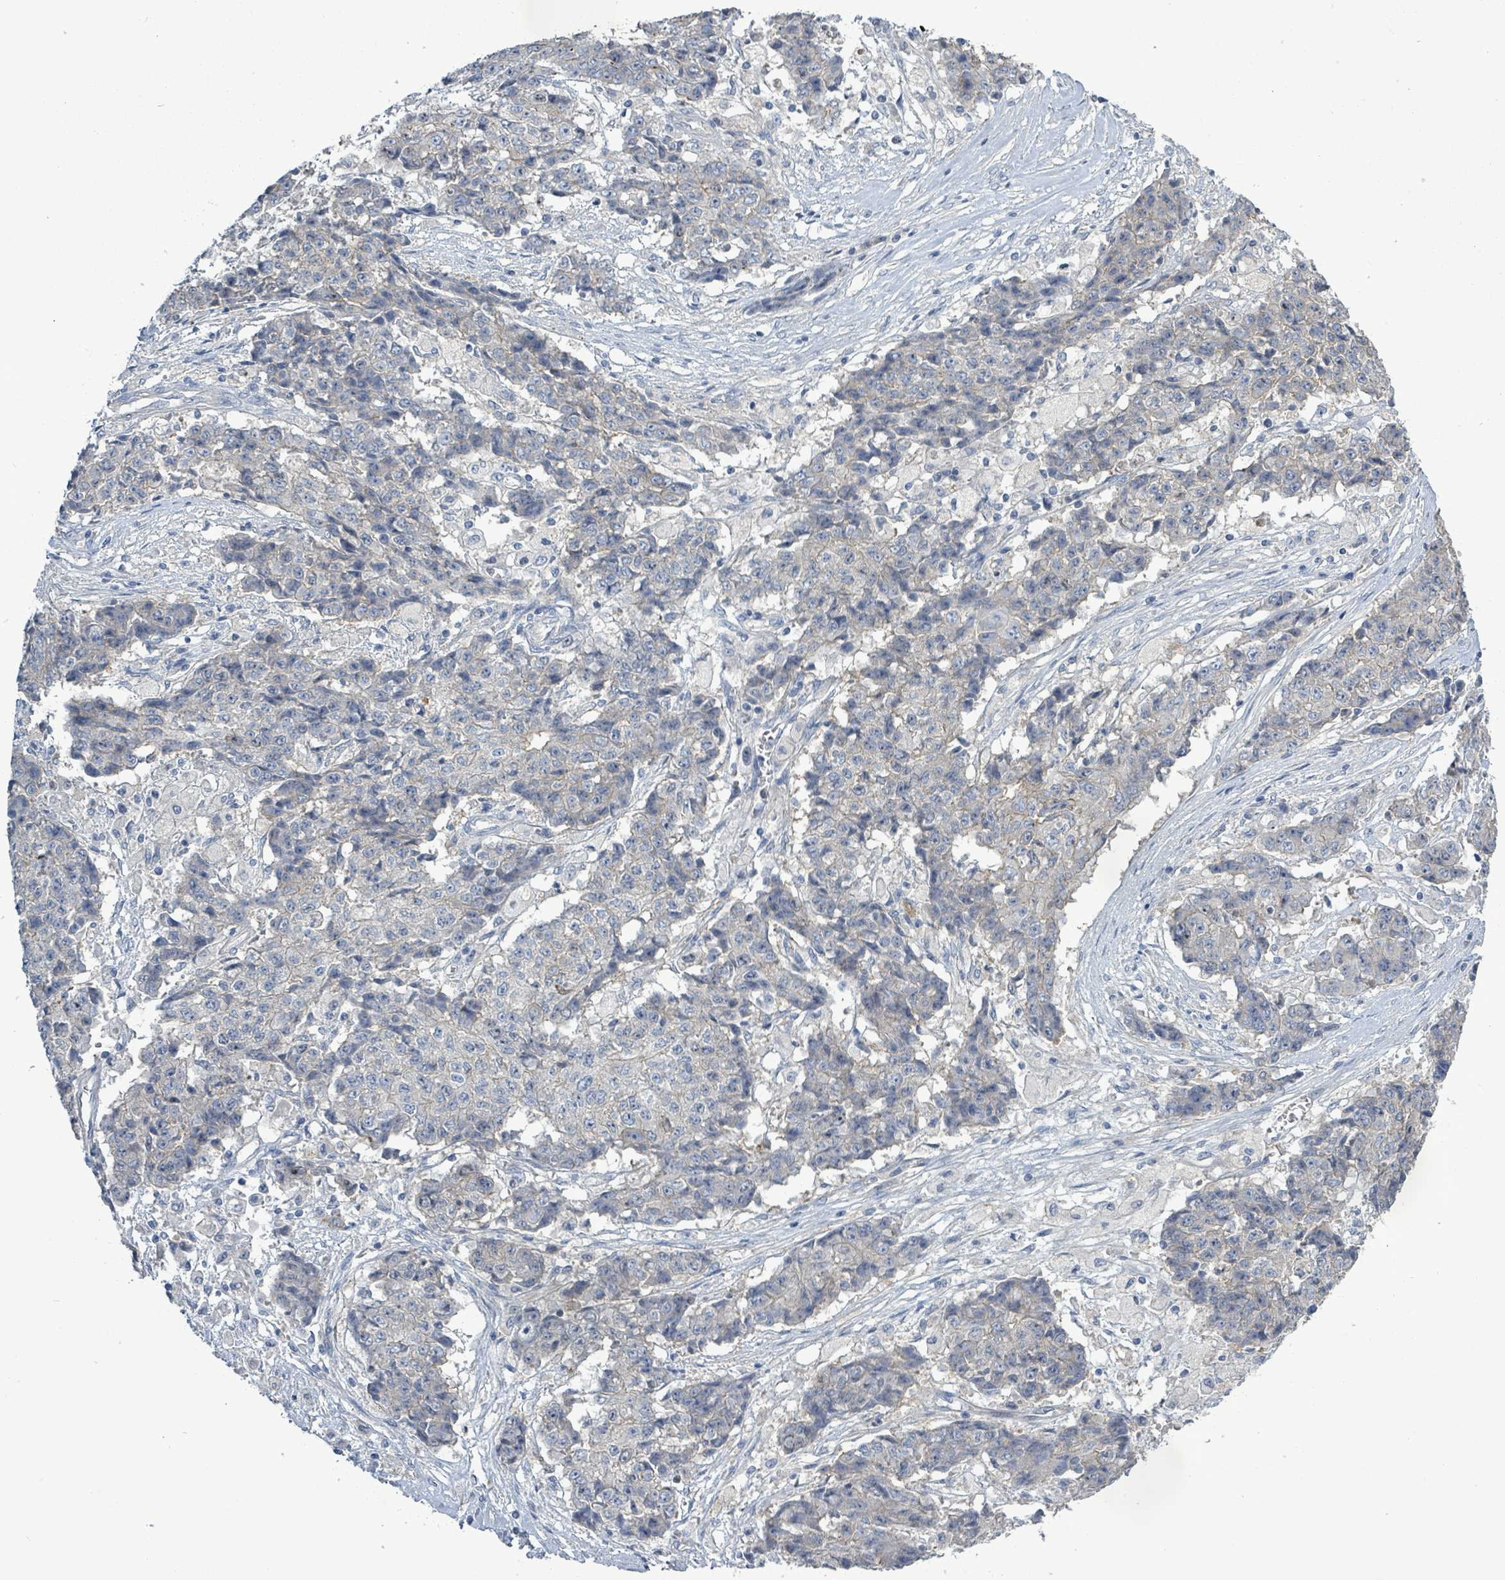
{"staining": {"intensity": "negative", "quantity": "none", "location": "none"}, "tissue": "ovarian cancer", "cell_type": "Tumor cells", "image_type": "cancer", "snomed": [{"axis": "morphology", "description": "Carcinoma, endometroid"}, {"axis": "topography", "description": "Ovary"}], "caption": "Histopathology image shows no significant protein positivity in tumor cells of ovarian endometroid carcinoma.", "gene": "KRAS", "patient": {"sex": "female", "age": 42}}